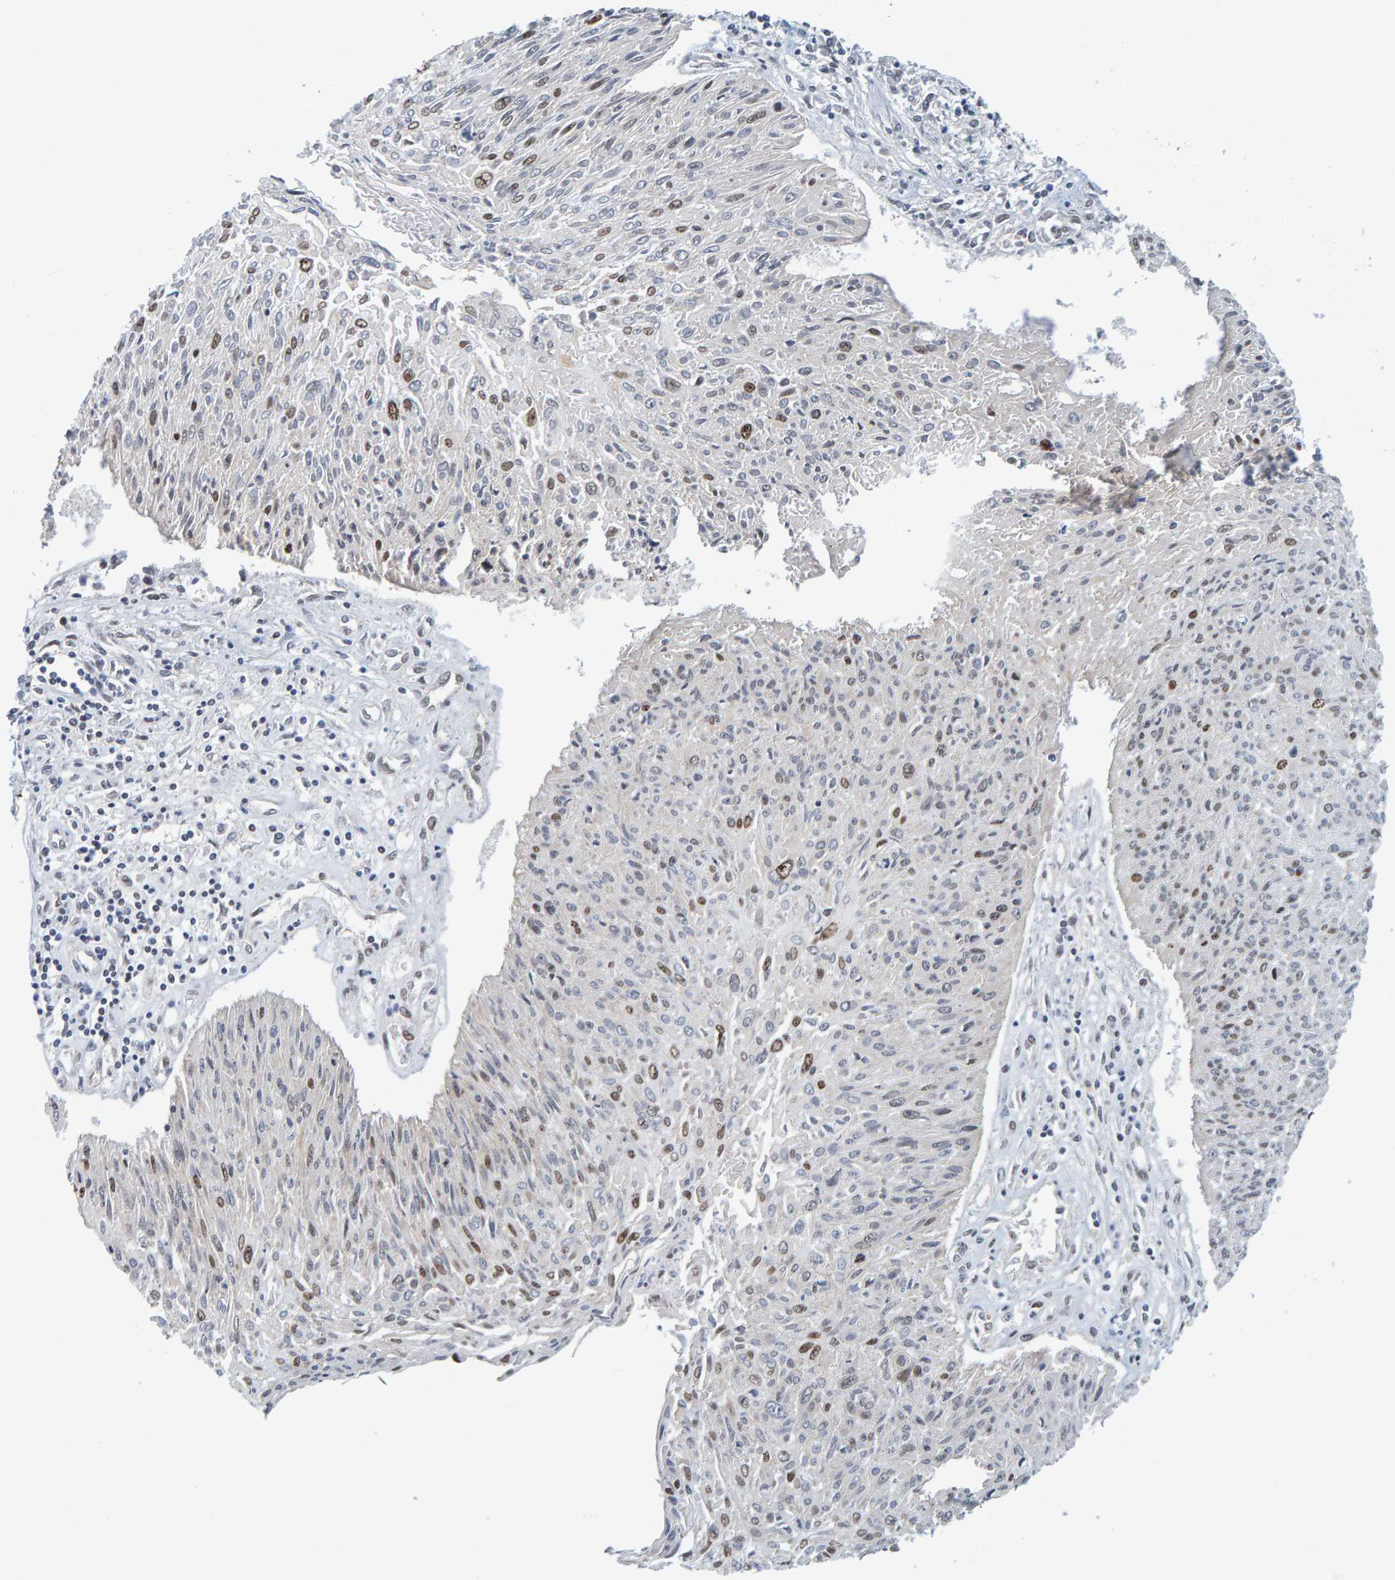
{"staining": {"intensity": "moderate", "quantity": "25%-75%", "location": "nuclear"}, "tissue": "cervical cancer", "cell_type": "Tumor cells", "image_type": "cancer", "snomed": [{"axis": "morphology", "description": "Squamous cell carcinoma, NOS"}, {"axis": "topography", "description": "Cervix"}], "caption": "Cervical cancer stained with a brown dye demonstrates moderate nuclear positive positivity in about 25%-75% of tumor cells.", "gene": "POLR1E", "patient": {"sex": "female", "age": 51}}